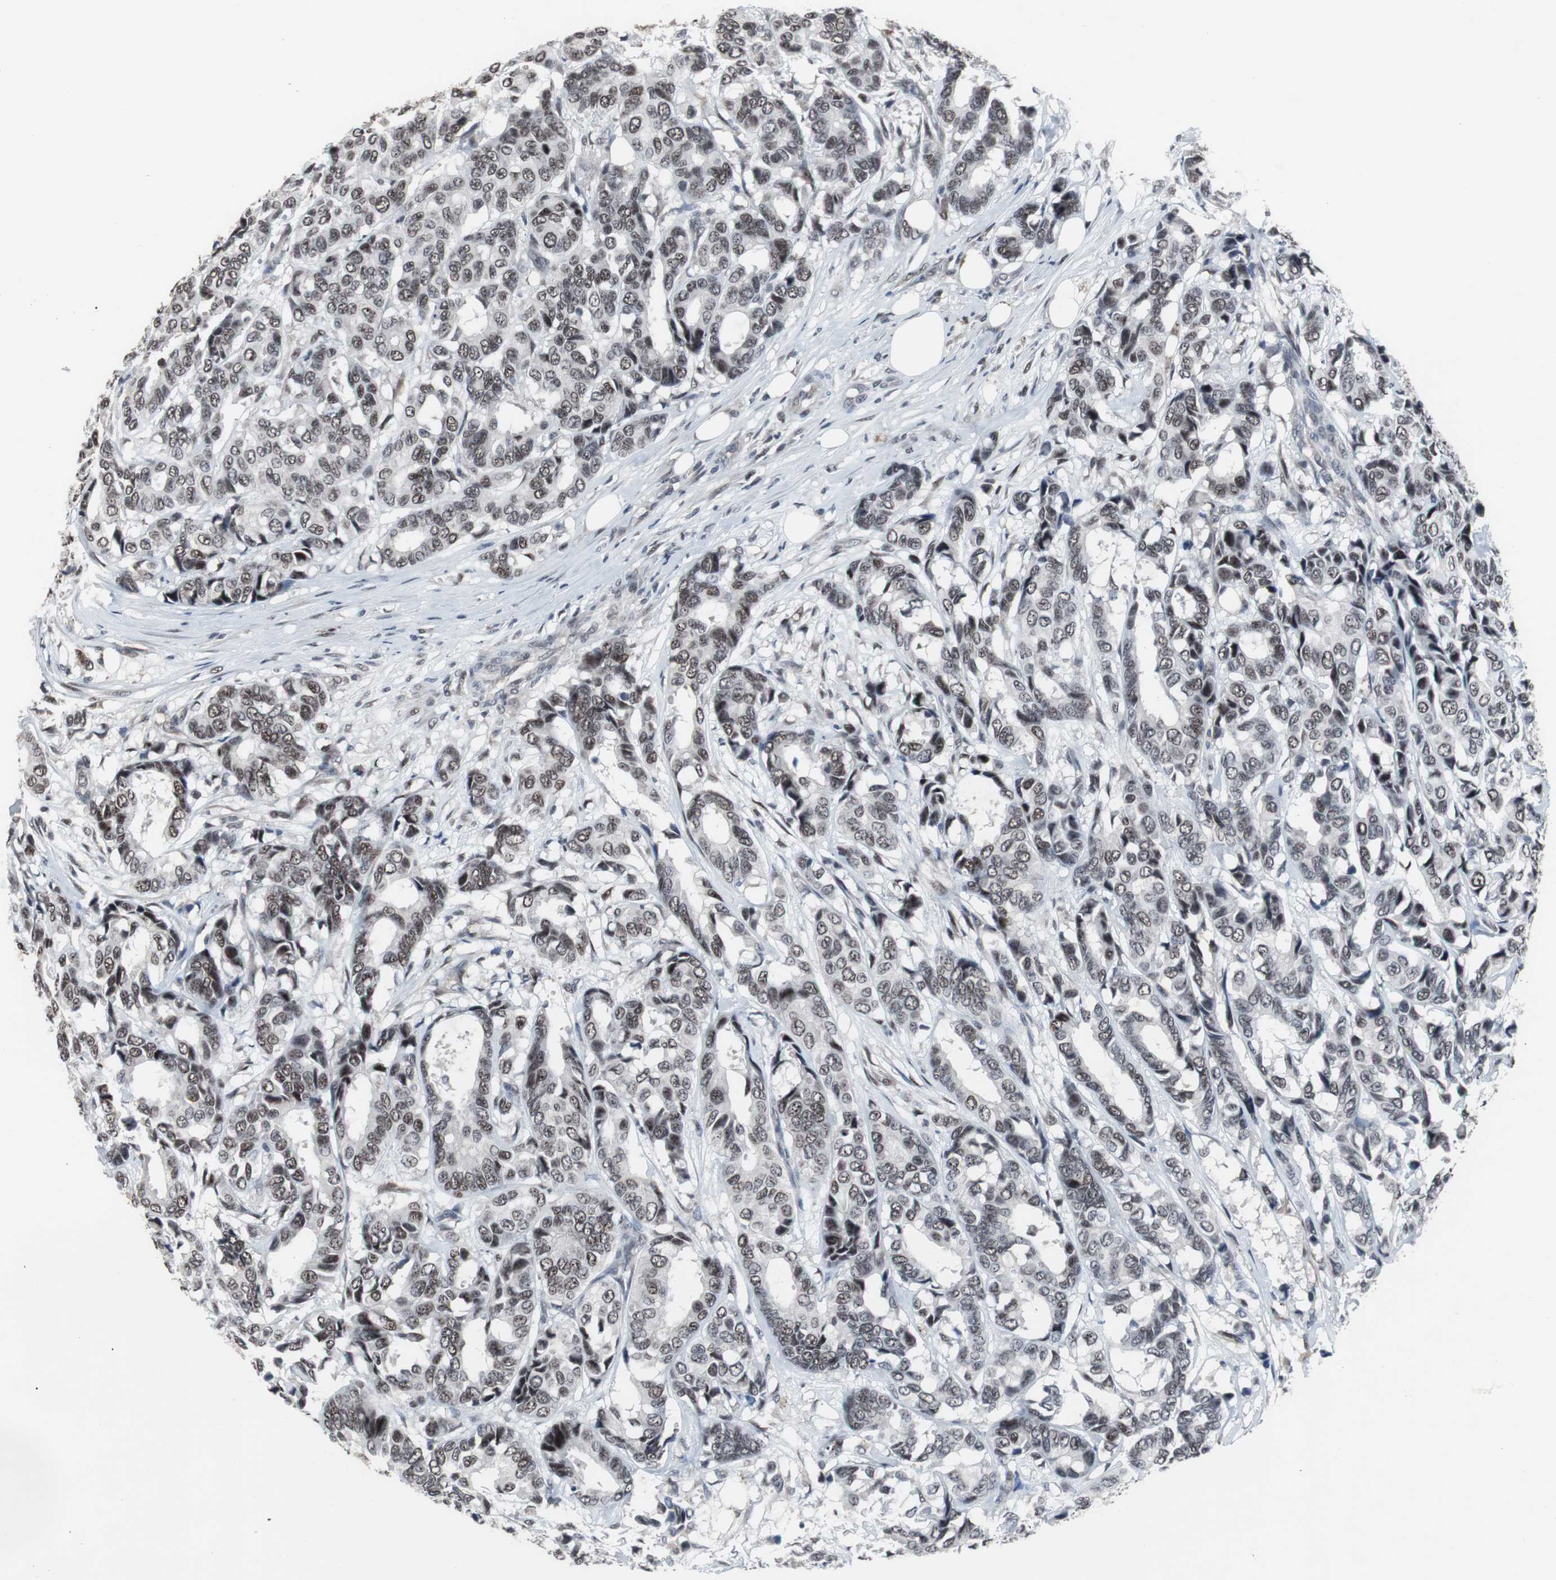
{"staining": {"intensity": "moderate", "quantity": ">75%", "location": "nuclear"}, "tissue": "breast cancer", "cell_type": "Tumor cells", "image_type": "cancer", "snomed": [{"axis": "morphology", "description": "Duct carcinoma"}, {"axis": "topography", "description": "Breast"}], "caption": "Human breast cancer stained for a protein (brown) shows moderate nuclear positive expression in about >75% of tumor cells.", "gene": "FOXP4", "patient": {"sex": "female", "age": 87}}